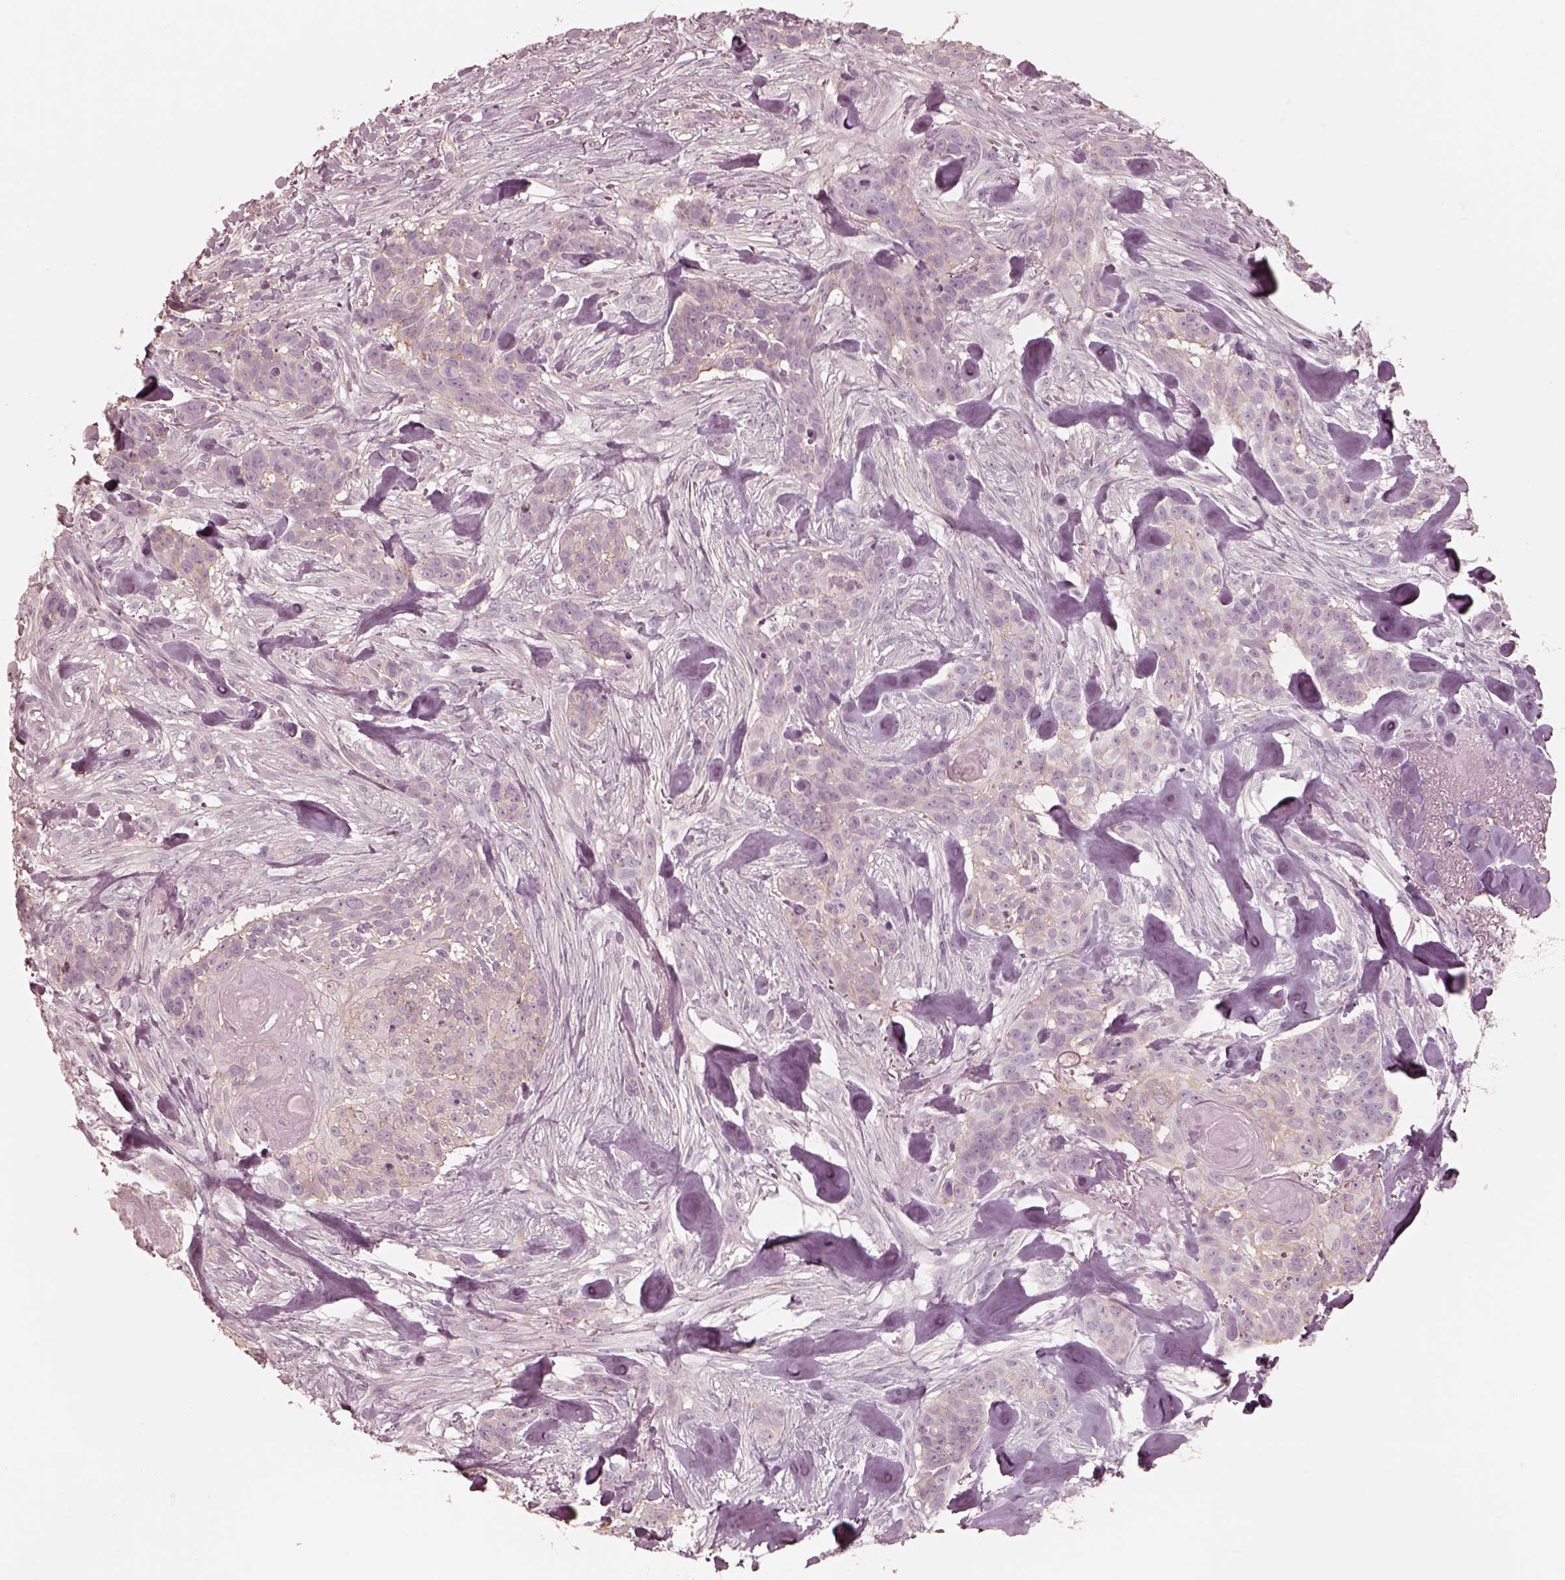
{"staining": {"intensity": "negative", "quantity": "none", "location": "none"}, "tissue": "skin cancer", "cell_type": "Tumor cells", "image_type": "cancer", "snomed": [{"axis": "morphology", "description": "Basal cell carcinoma"}, {"axis": "topography", "description": "Skin"}], "caption": "Human skin basal cell carcinoma stained for a protein using immunohistochemistry (IHC) displays no positivity in tumor cells.", "gene": "GPRIN1", "patient": {"sex": "male", "age": 87}}